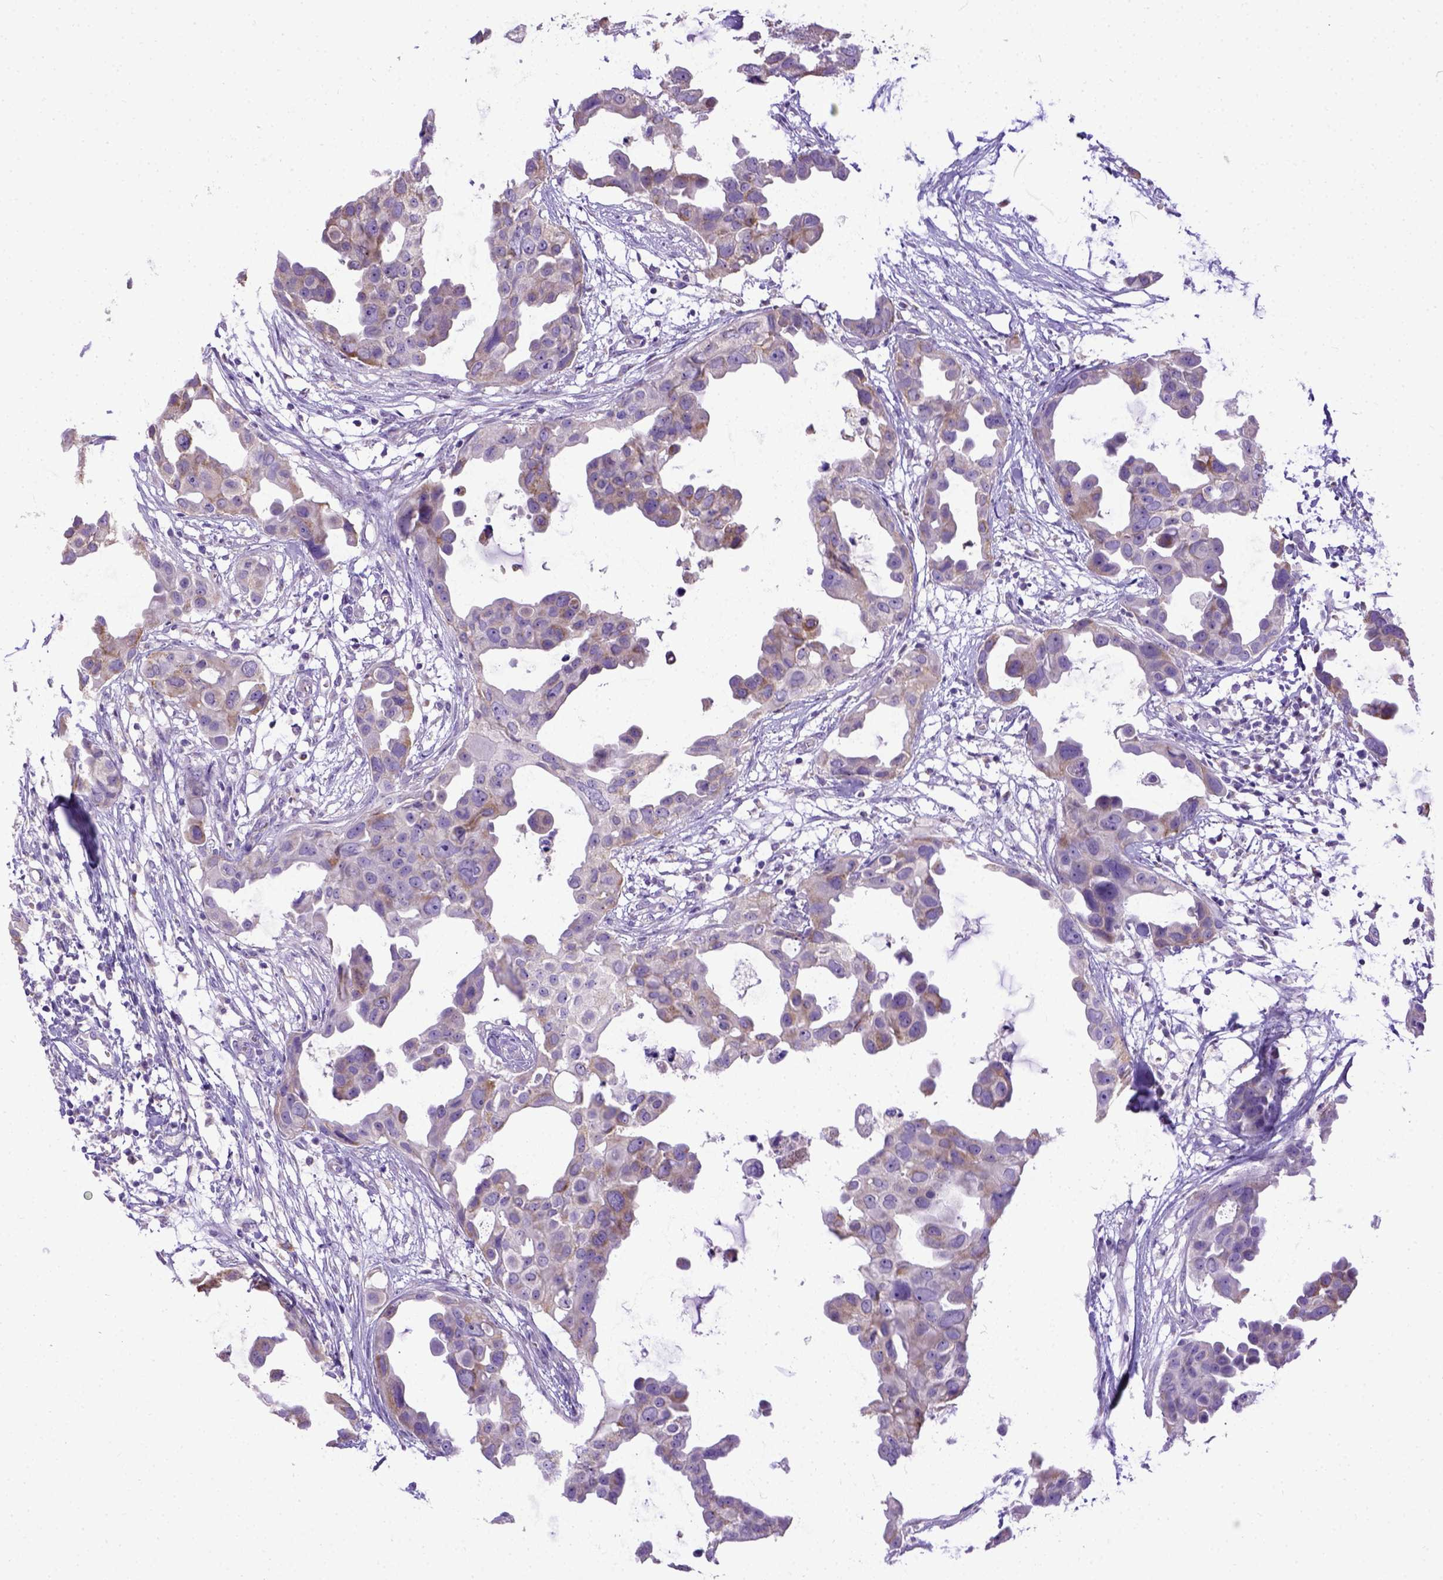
{"staining": {"intensity": "weak", "quantity": "25%-75%", "location": "cytoplasmic/membranous"}, "tissue": "breast cancer", "cell_type": "Tumor cells", "image_type": "cancer", "snomed": [{"axis": "morphology", "description": "Duct carcinoma"}, {"axis": "topography", "description": "Breast"}], "caption": "High-power microscopy captured an immunohistochemistry (IHC) image of breast cancer (invasive ductal carcinoma), revealing weak cytoplasmic/membranous positivity in approximately 25%-75% of tumor cells.", "gene": "SPEF1", "patient": {"sex": "female", "age": 38}}